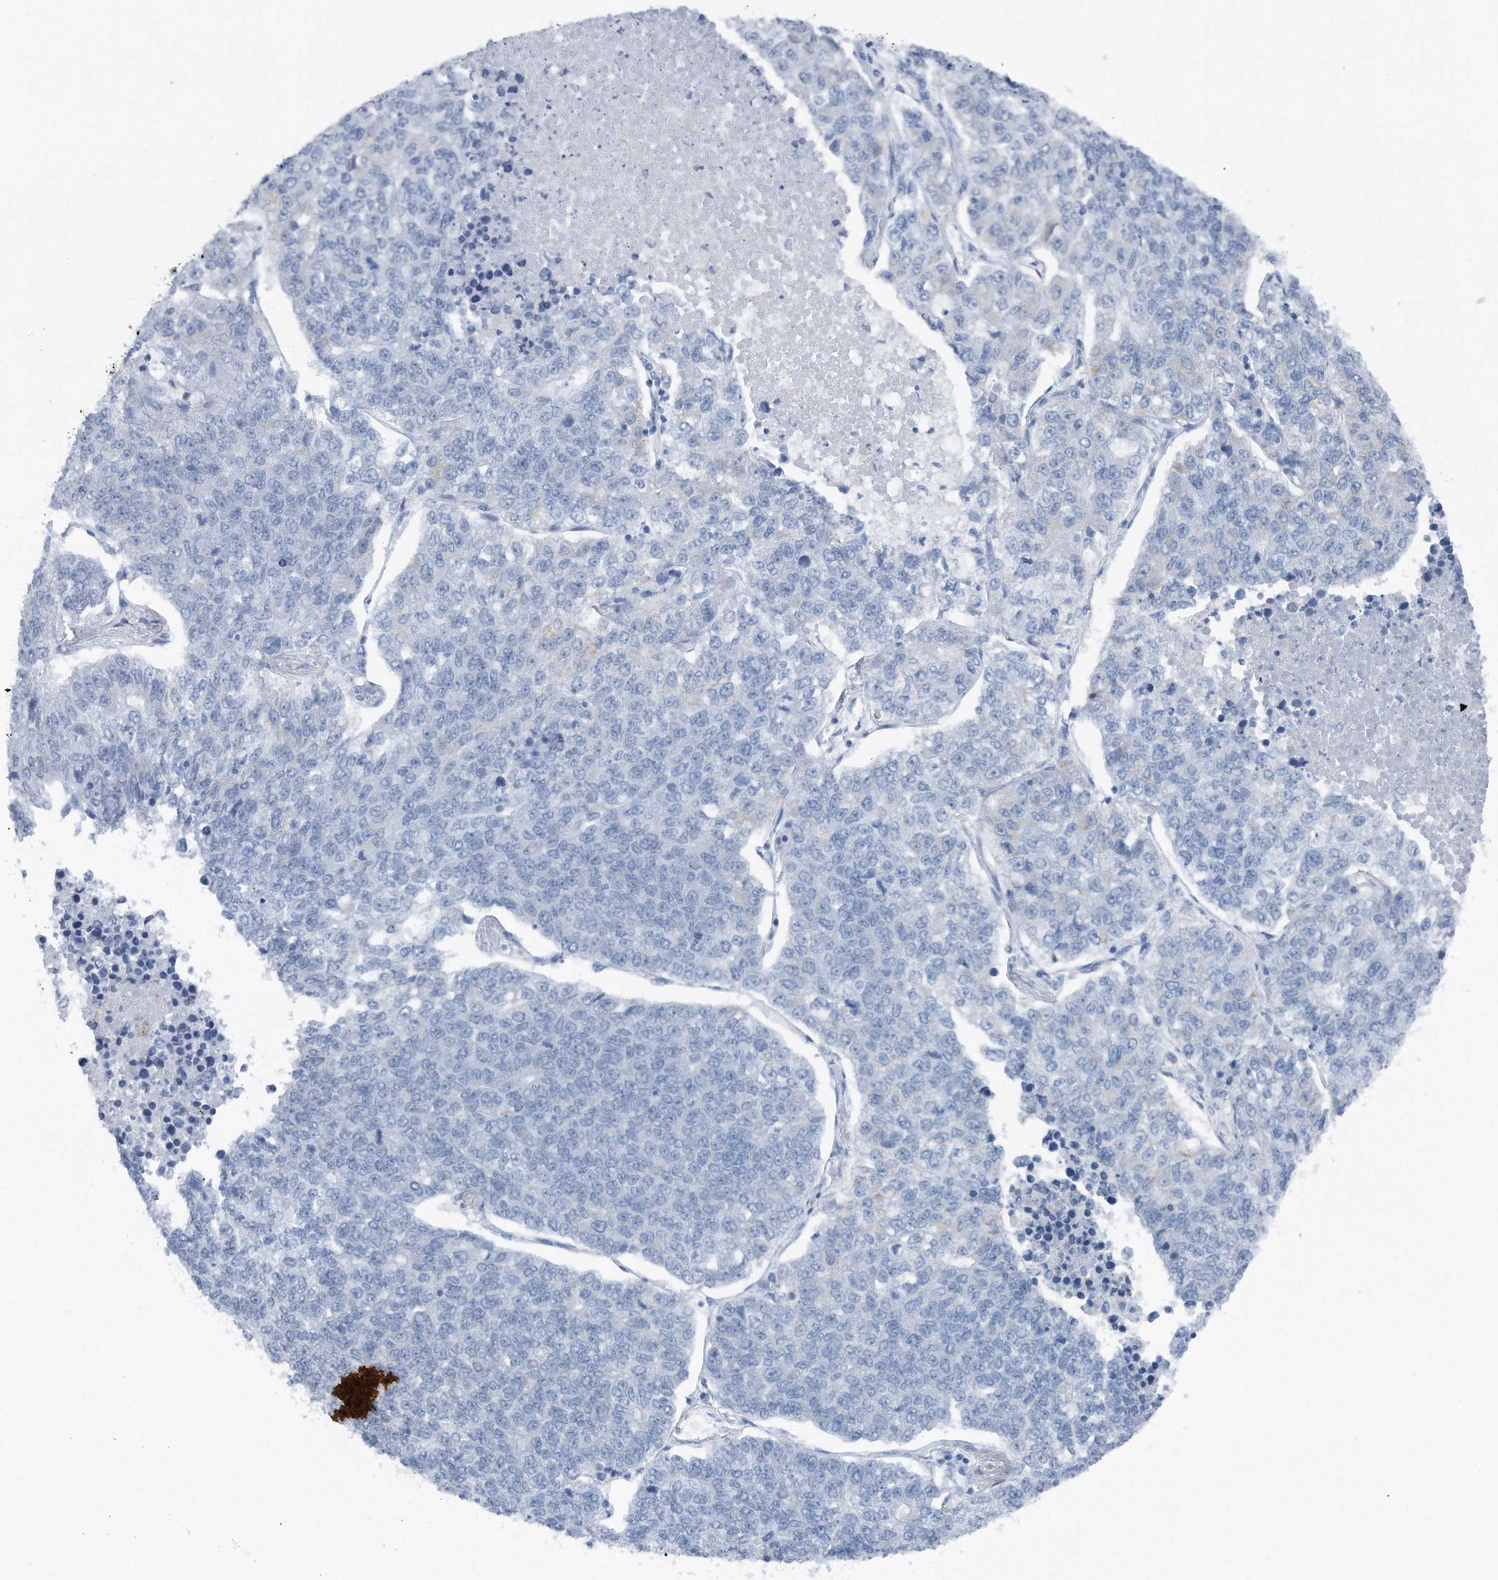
{"staining": {"intensity": "negative", "quantity": "none", "location": "none"}, "tissue": "lung cancer", "cell_type": "Tumor cells", "image_type": "cancer", "snomed": [{"axis": "morphology", "description": "Adenocarcinoma, NOS"}, {"axis": "topography", "description": "Lung"}], "caption": "DAB (3,3'-diaminobenzidine) immunohistochemical staining of lung cancer reveals no significant staining in tumor cells.", "gene": "YRDC", "patient": {"sex": "male", "age": 49}}